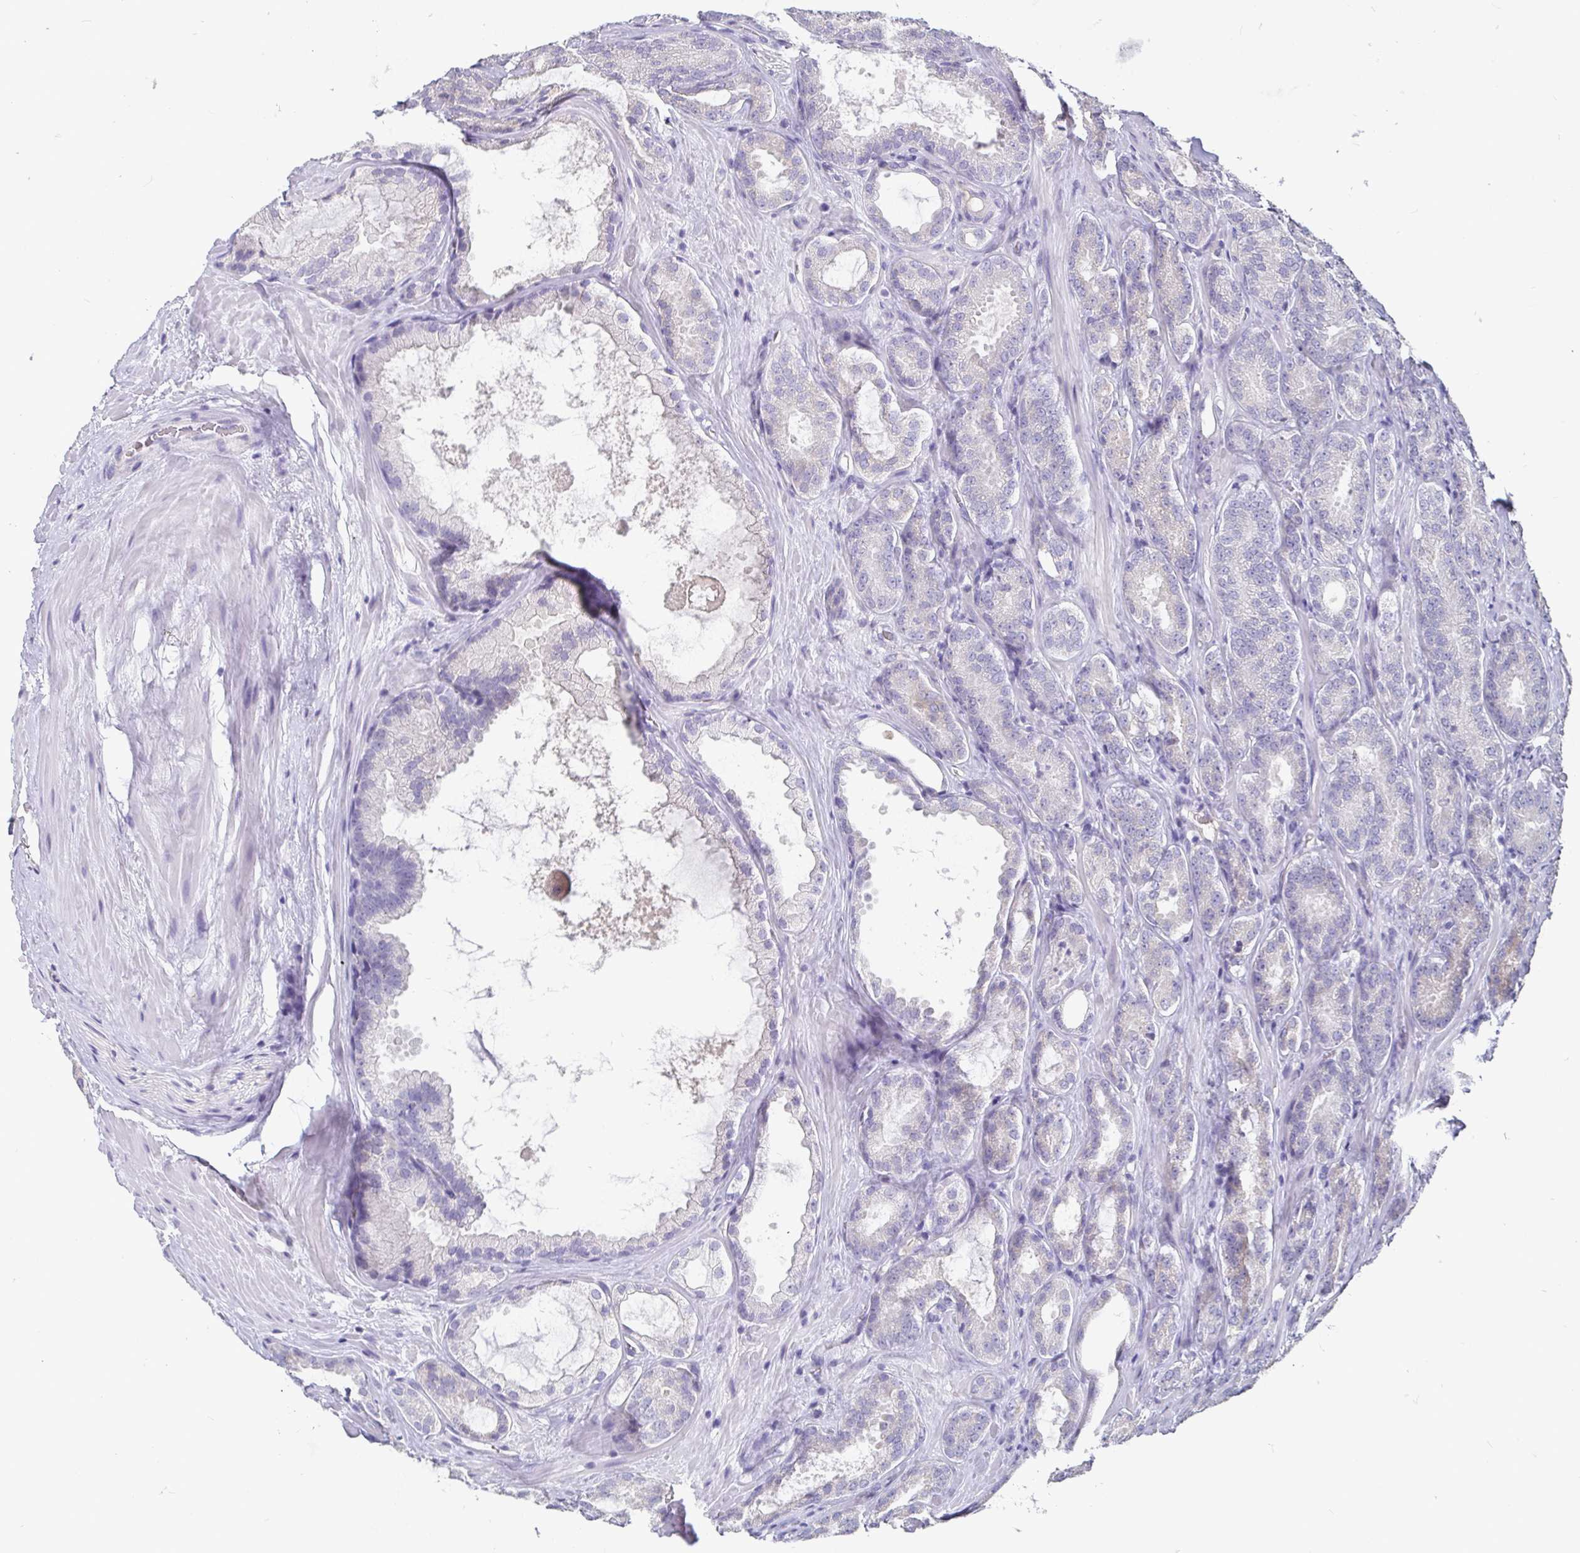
{"staining": {"intensity": "negative", "quantity": "none", "location": "none"}, "tissue": "prostate cancer", "cell_type": "Tumor cells", "image_type": "cancer", "snomed": [{"axis": "morphology", "description": "Adenocarcinoma, High grade"}, {"axis": "topography", "description": "Prostate"}], "caption": "The immunohistochemistry (IHC) micrograph has no significant positivity in tumor cells of prostate cancer (adenocarcinoma (high-grade)) tissue.", "gene": "ADAMTS6", "patient": {"sex": "male", "age": 64}}